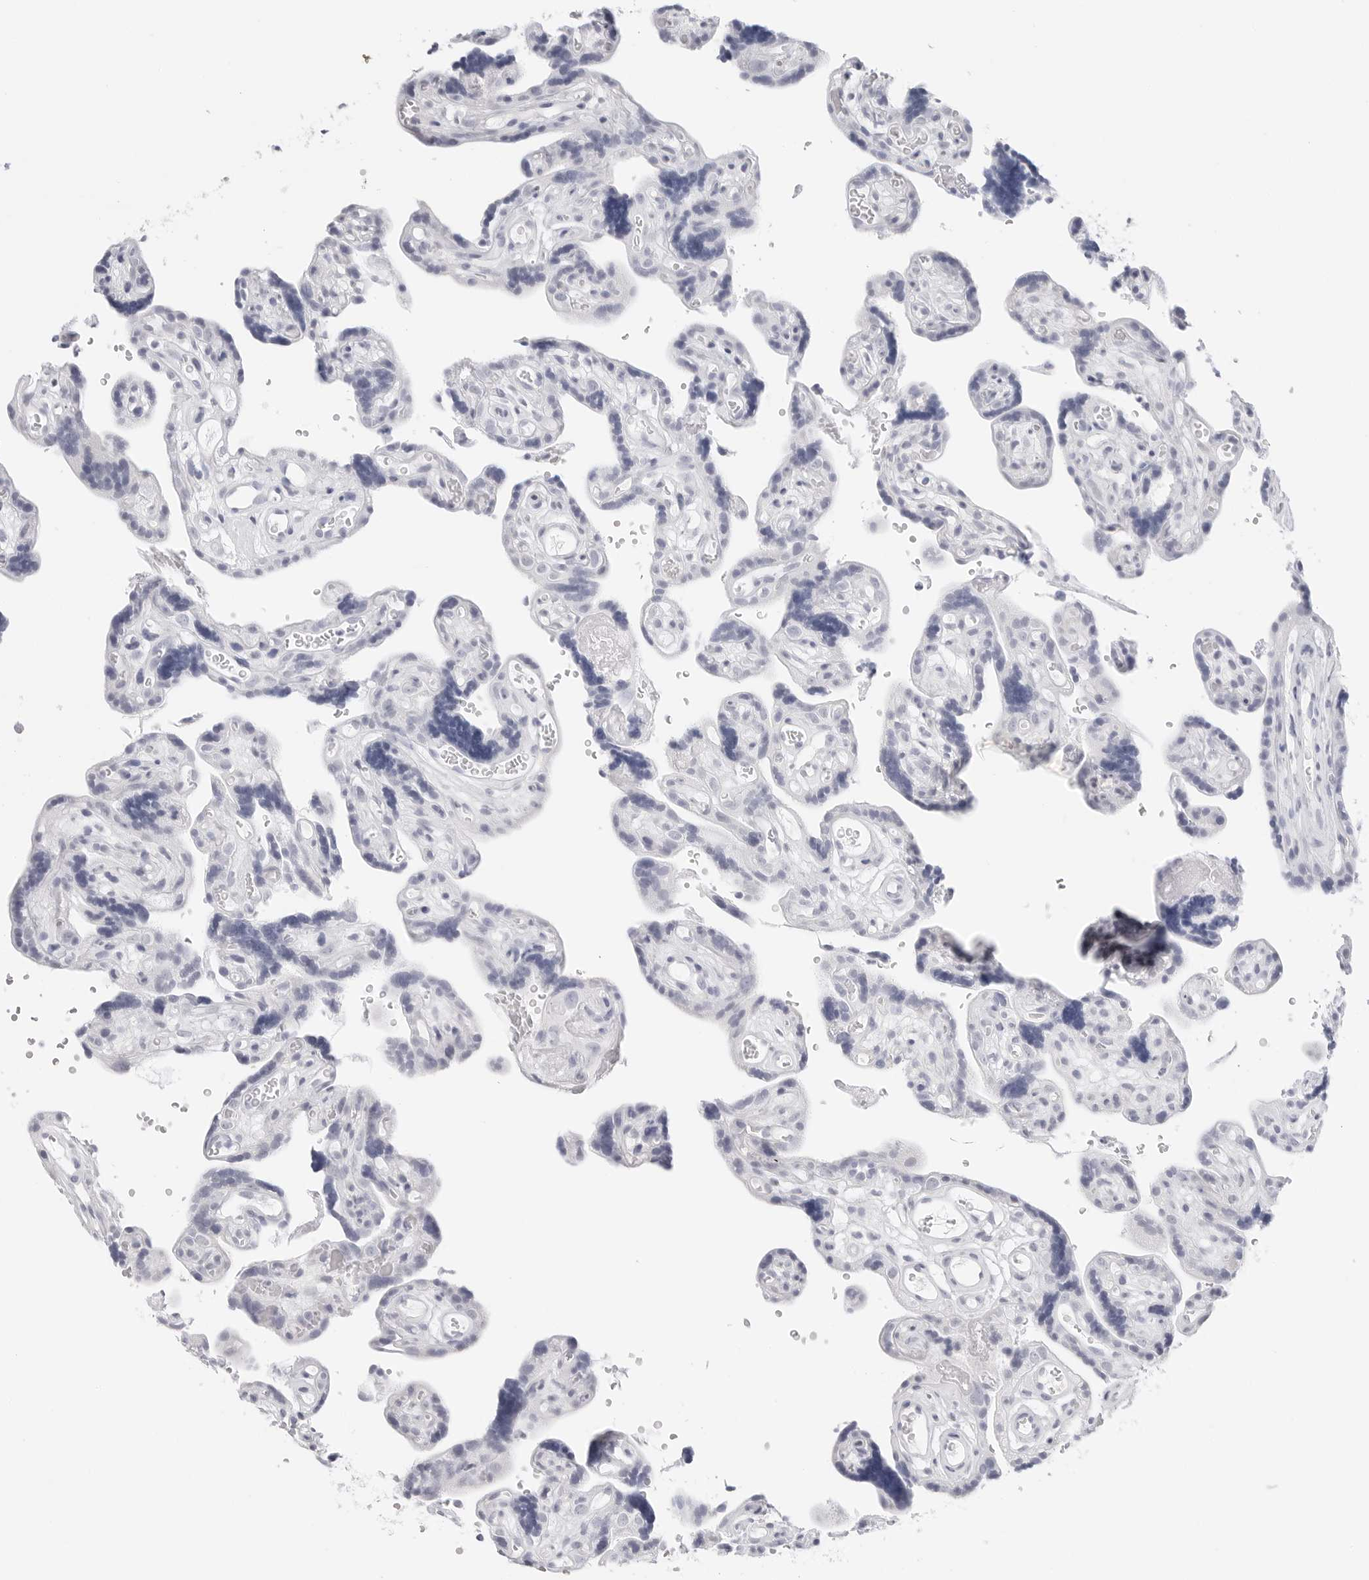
{"staining": {"intensity": "negative", "quantity": "none", "location": "none"}, "tissue": "placenta", "cell_type": "Decidual cells", "image_type": "normal", "snomed": [{"axis": "morphology", "description": "Normal tissue, NOS"}, {"axis": "topography", "description": "Placenta"}], "caption": "There is no significant positivity in decidual cells of placenta. The staining was performed using DAB to visualize the protein expression in brown, while the nuclei were stained in blue with hematoxylin (Magnification: 20x).", "gene": "HMGCS2", "patient": {"sex": "female", "age": 30}}